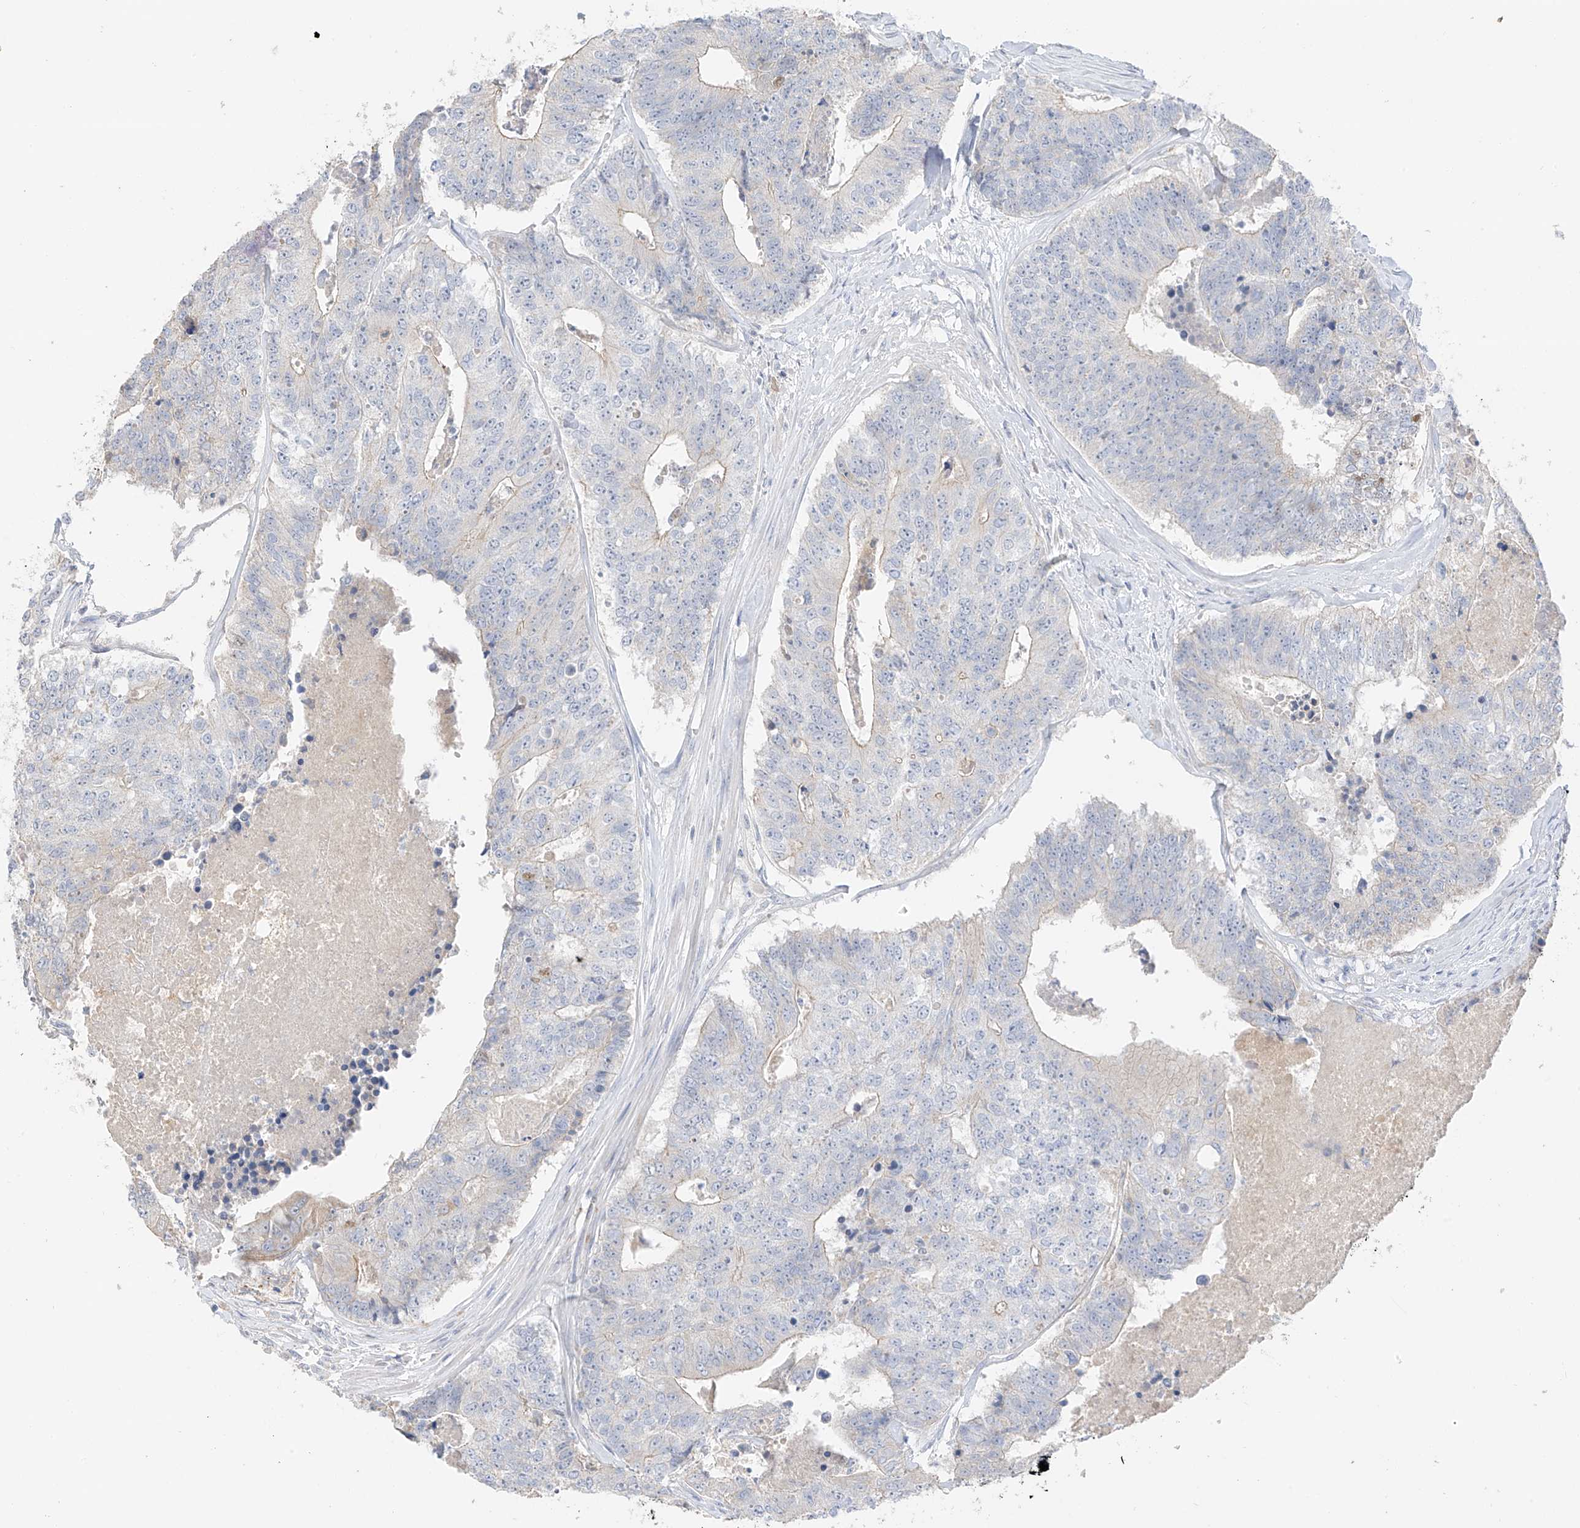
{"staining": {"intensity": "negative", "quantity": "none", "location": "none"}, "tissue": "colorectal cancer", "cell_type": "Tumor cells", "image_type": "cancer", "snomed": [{"axis": "morphology", "description": "Adenocarcinoma, NOS"}, {"axis": "topography", "description": "Colon"}], "caption": "Adenocarcinoma (colorectal) was stained to show a protein in brown. There is no significant staining in tumor cells.", "gene": "CAPN13", "patient": {"sex": "female", "age": 67}}